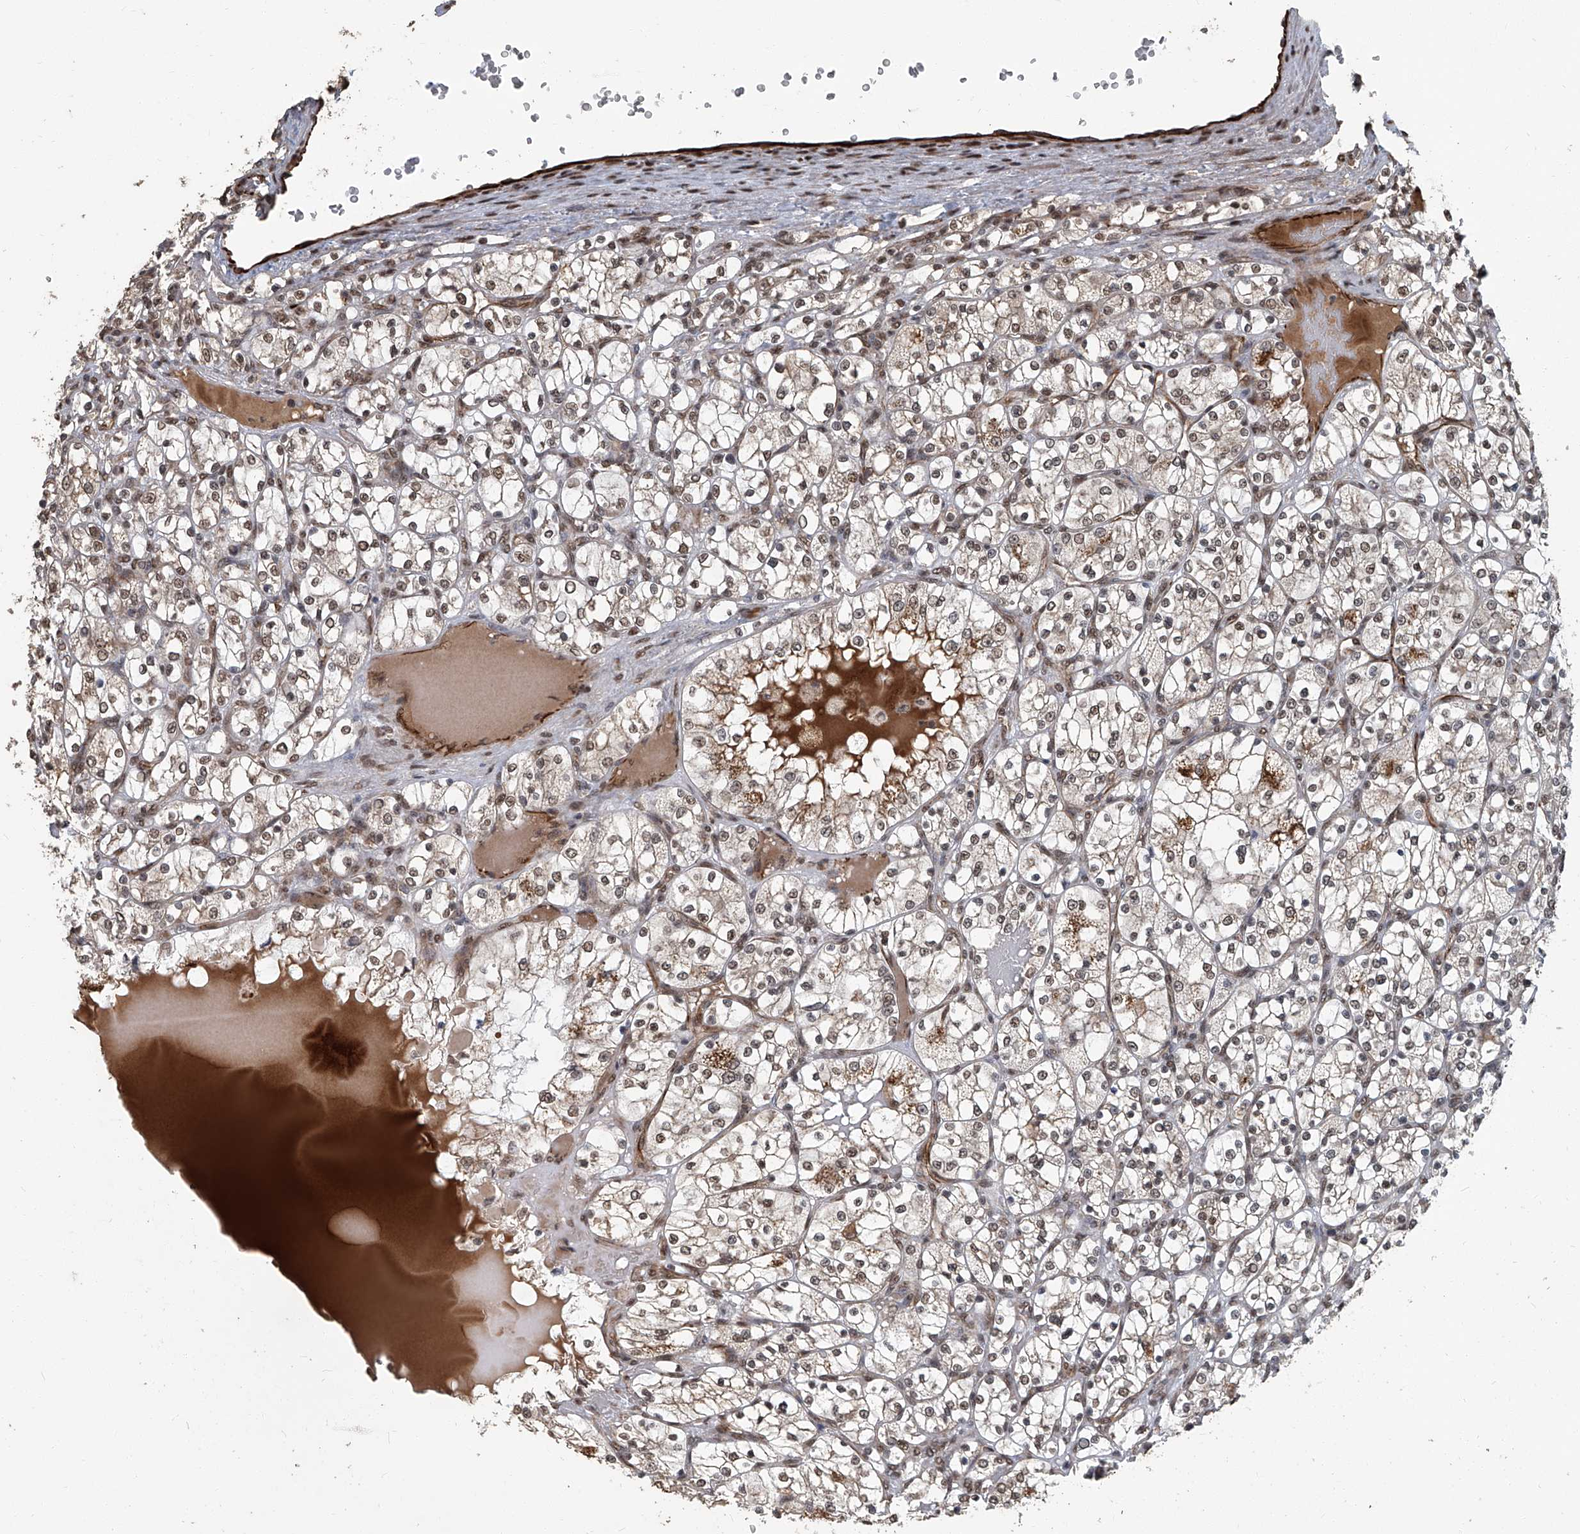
{"staining": {"intensity": "weak", "quantity": ">75%", "location": "cytoplasmic/membranous,nuclear"}, "tissue": "renal cancer", "cell_type": "Tumor cells", "image_type": "cancer", "snomed": [{"axis": "morphology", "description": "Adenocarcinoma, NOS"}, {"axis": "topography", "description": "Kidney"}], "caption": "Protein analysis of renal adenocarcinoma tissue exhibits weak cytoplasmic/membranous and nuclear positivity in approximately >75% of tumor cells. (Brightfield microscopy of DAB IHC at high magnification).", "gene": "GPR132", "patient": {"sex": "female", "age": 69}}